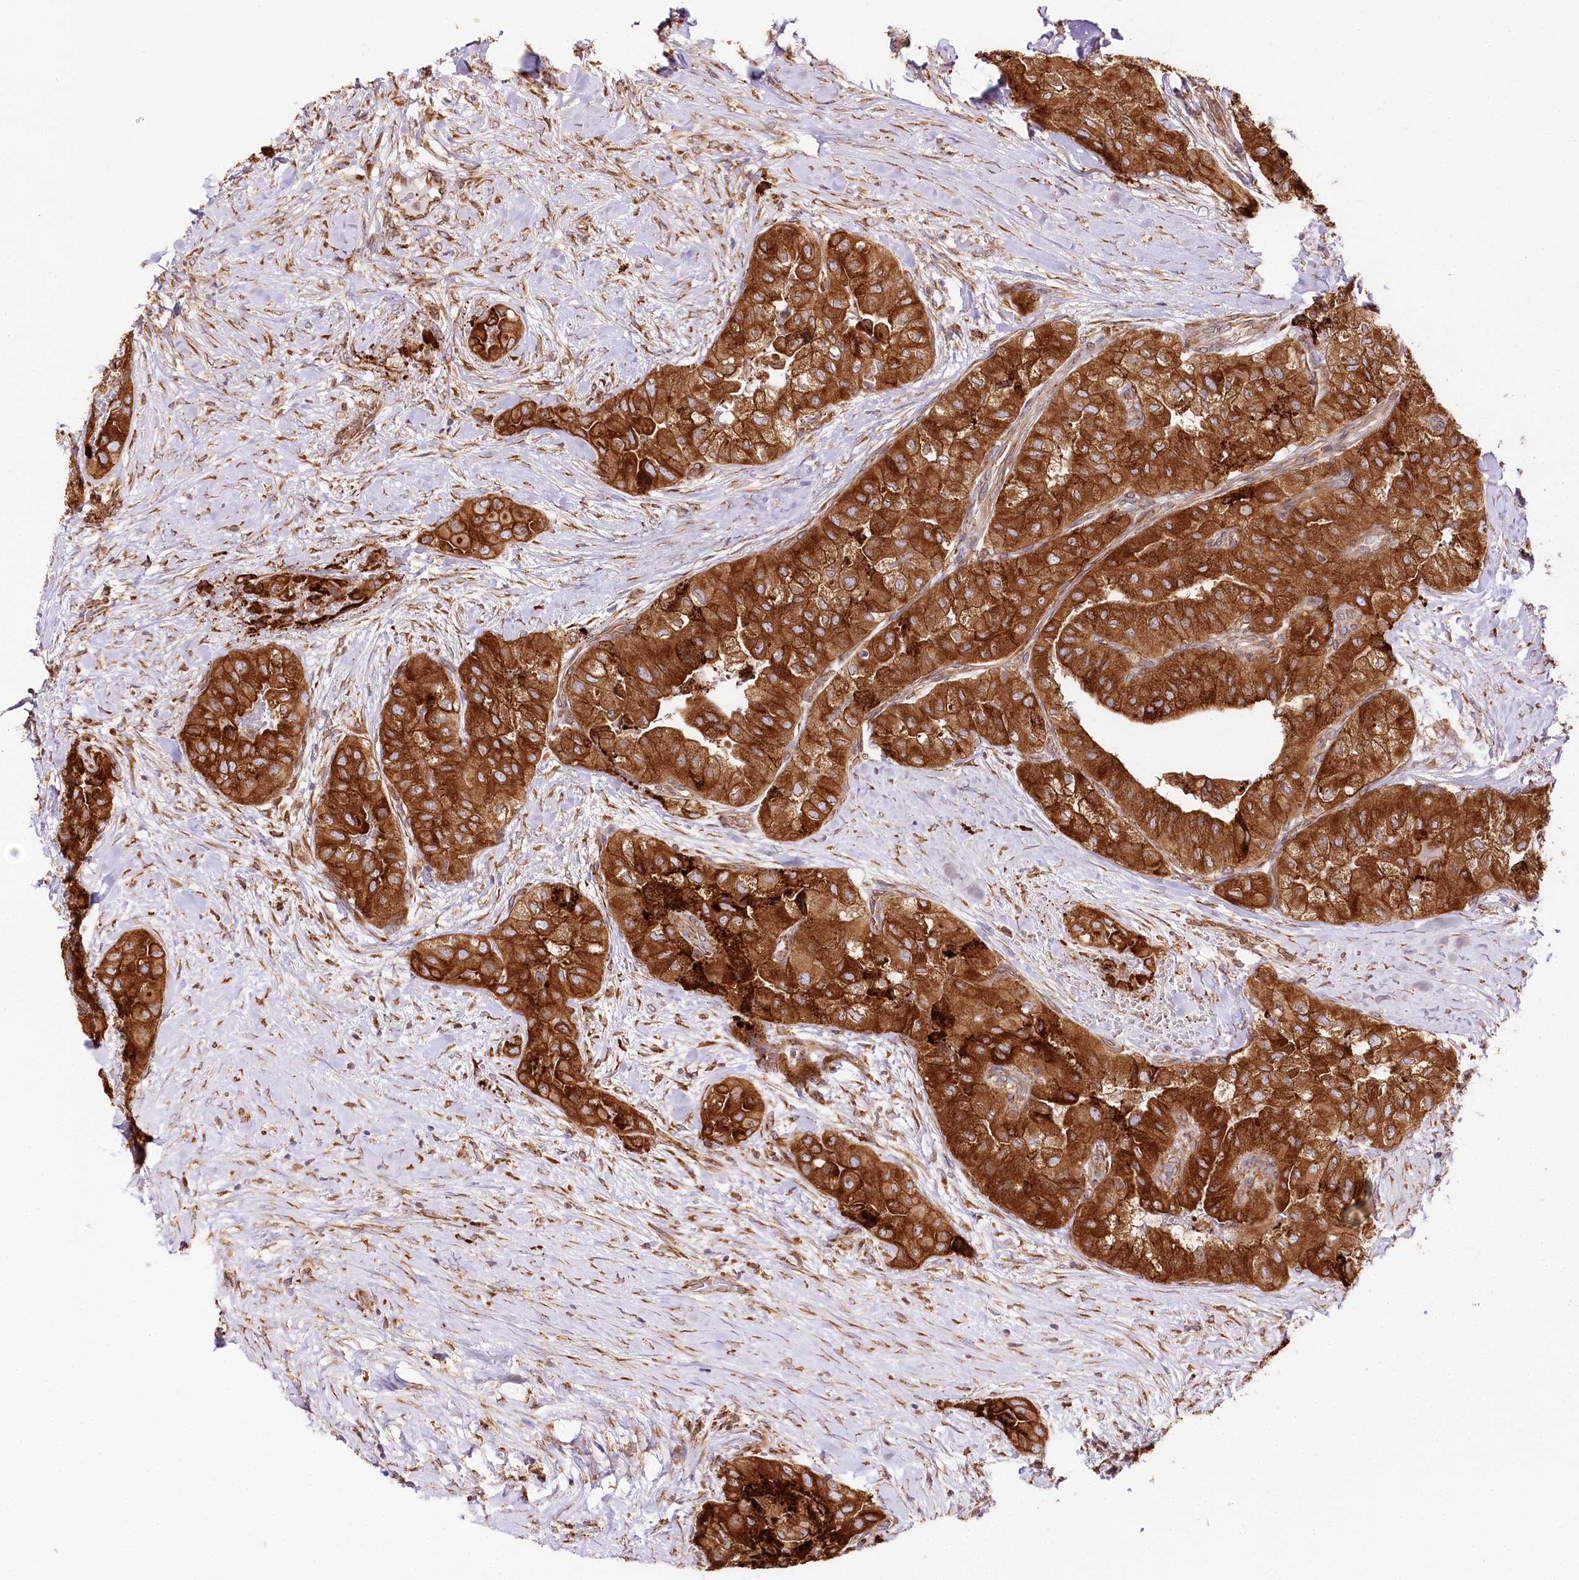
{"staining": {"intensity": "strong", "quantity": ">75%", "location": "cytoplasmic/membranous"}, "tissue": "thyroid cancer", "cell_type": "Tumor cells", "image_type": "cancer", "snomed": [{"axis": "morphology", "description": "Papillary adenocarcinoma, NOS"}, {"axis": "topography", "description": "Thyroid gland"}], "caption": "This histopathology image shows papillary adenocarcinoma (thyroid) stained with immunohistochemistry to label a protein in brown. The cytoplasmic/membranous of tumor cells show strong positivity for the protein. Nuclei are counter-stained blue.", "gene": "CNPY2", "patient": {"sex": "female", "age": 59}}